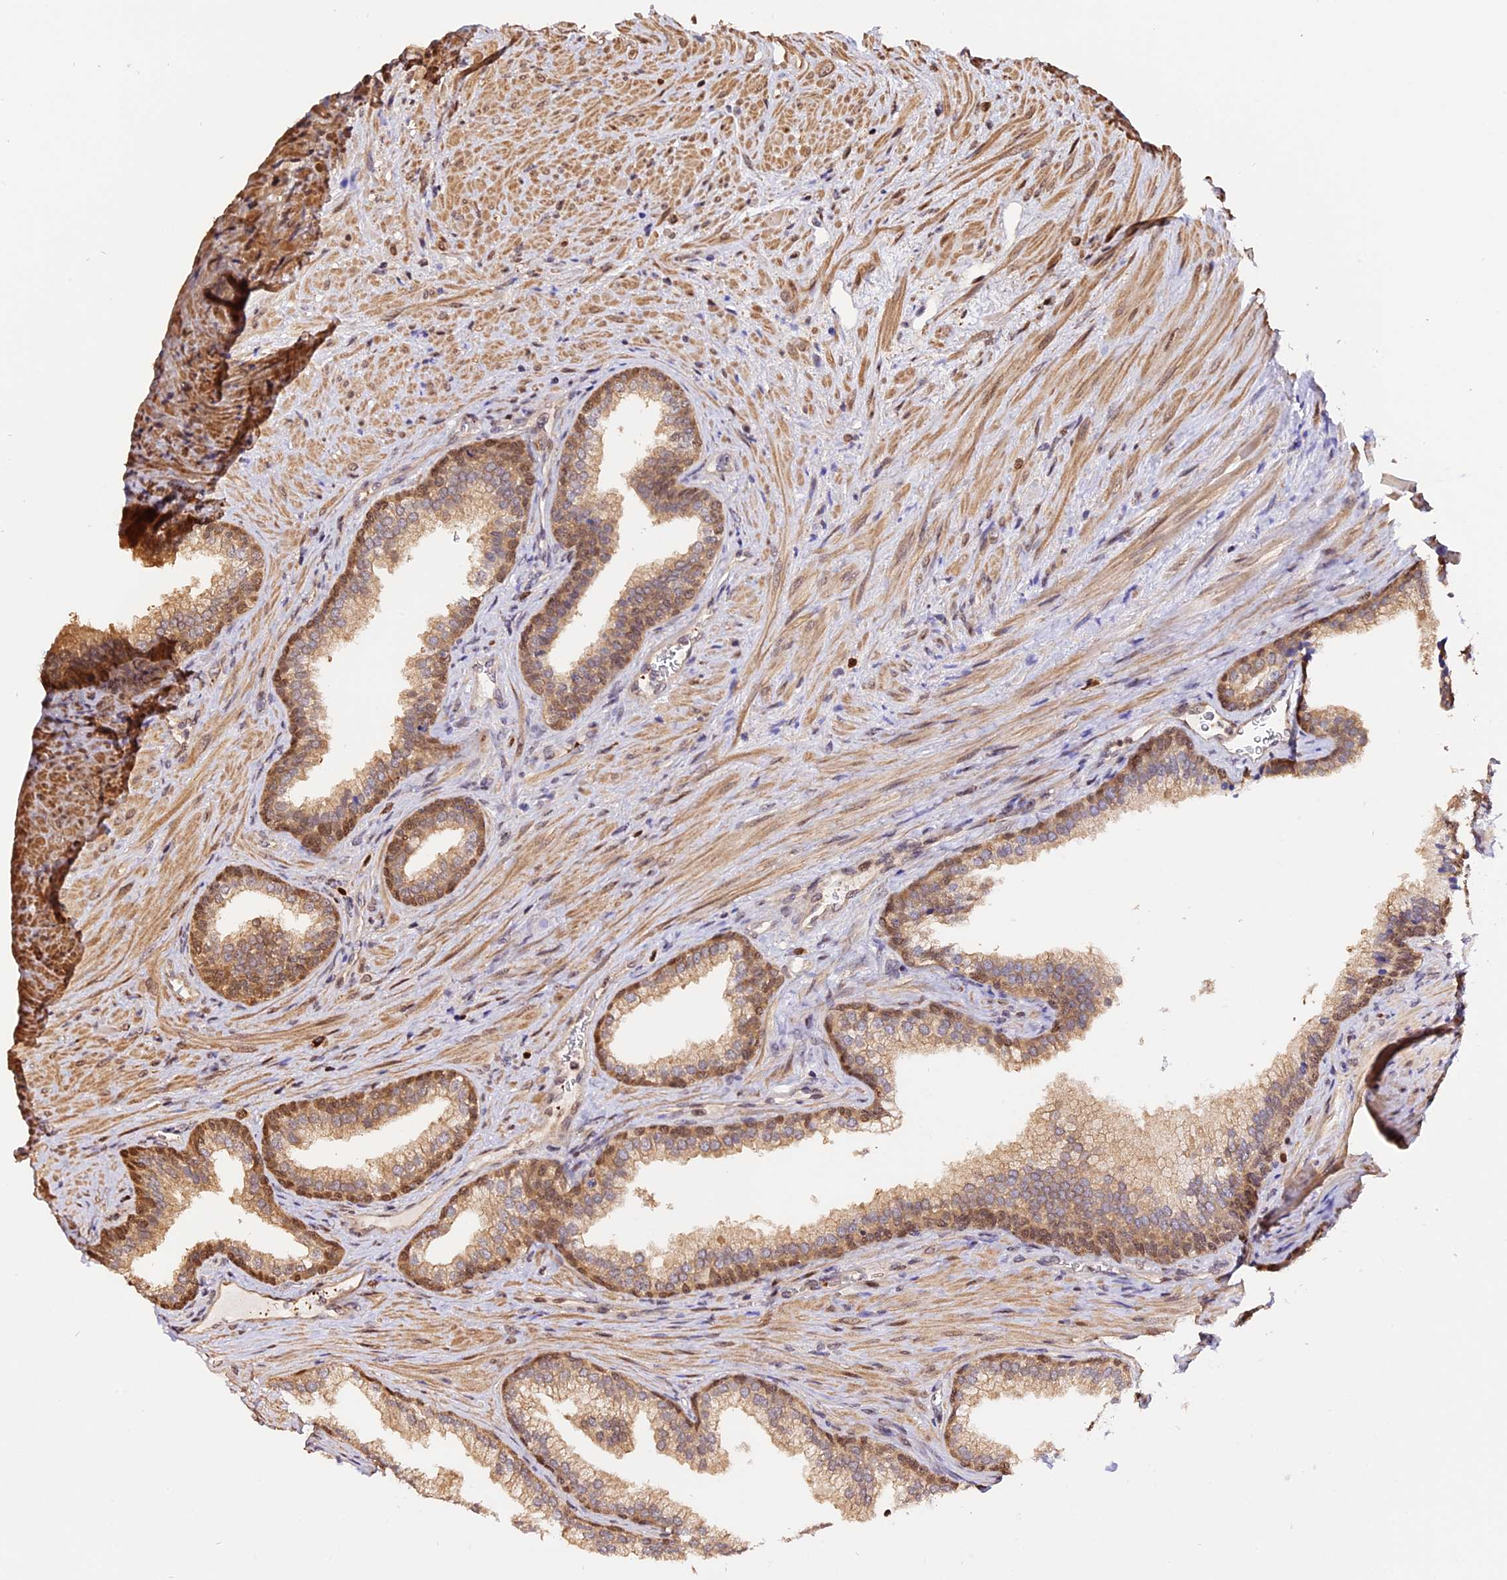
{"staining": {"intensity": "moderate", "quantity": "25%-75%", "location": "cytoplasmic/membranous,nuclear"}, "tissue": "prostate", "cell_type": "Glandular cells", "image_type": "normal", "snomed": [{"axis": "morphology", "description": "Normal tissue, NOS"}, {"axis": "topography", "description": "Prostate"}], "caption": "Moderate cytoplasmic/membranous,nuclear staining for a protein is seen in approximately 25%-75% of glandular cells of normal prostate using immunohistochemistry (IHC).", "gene": "HERPUD1", "patient": {"sex": "male", "age": 76}}